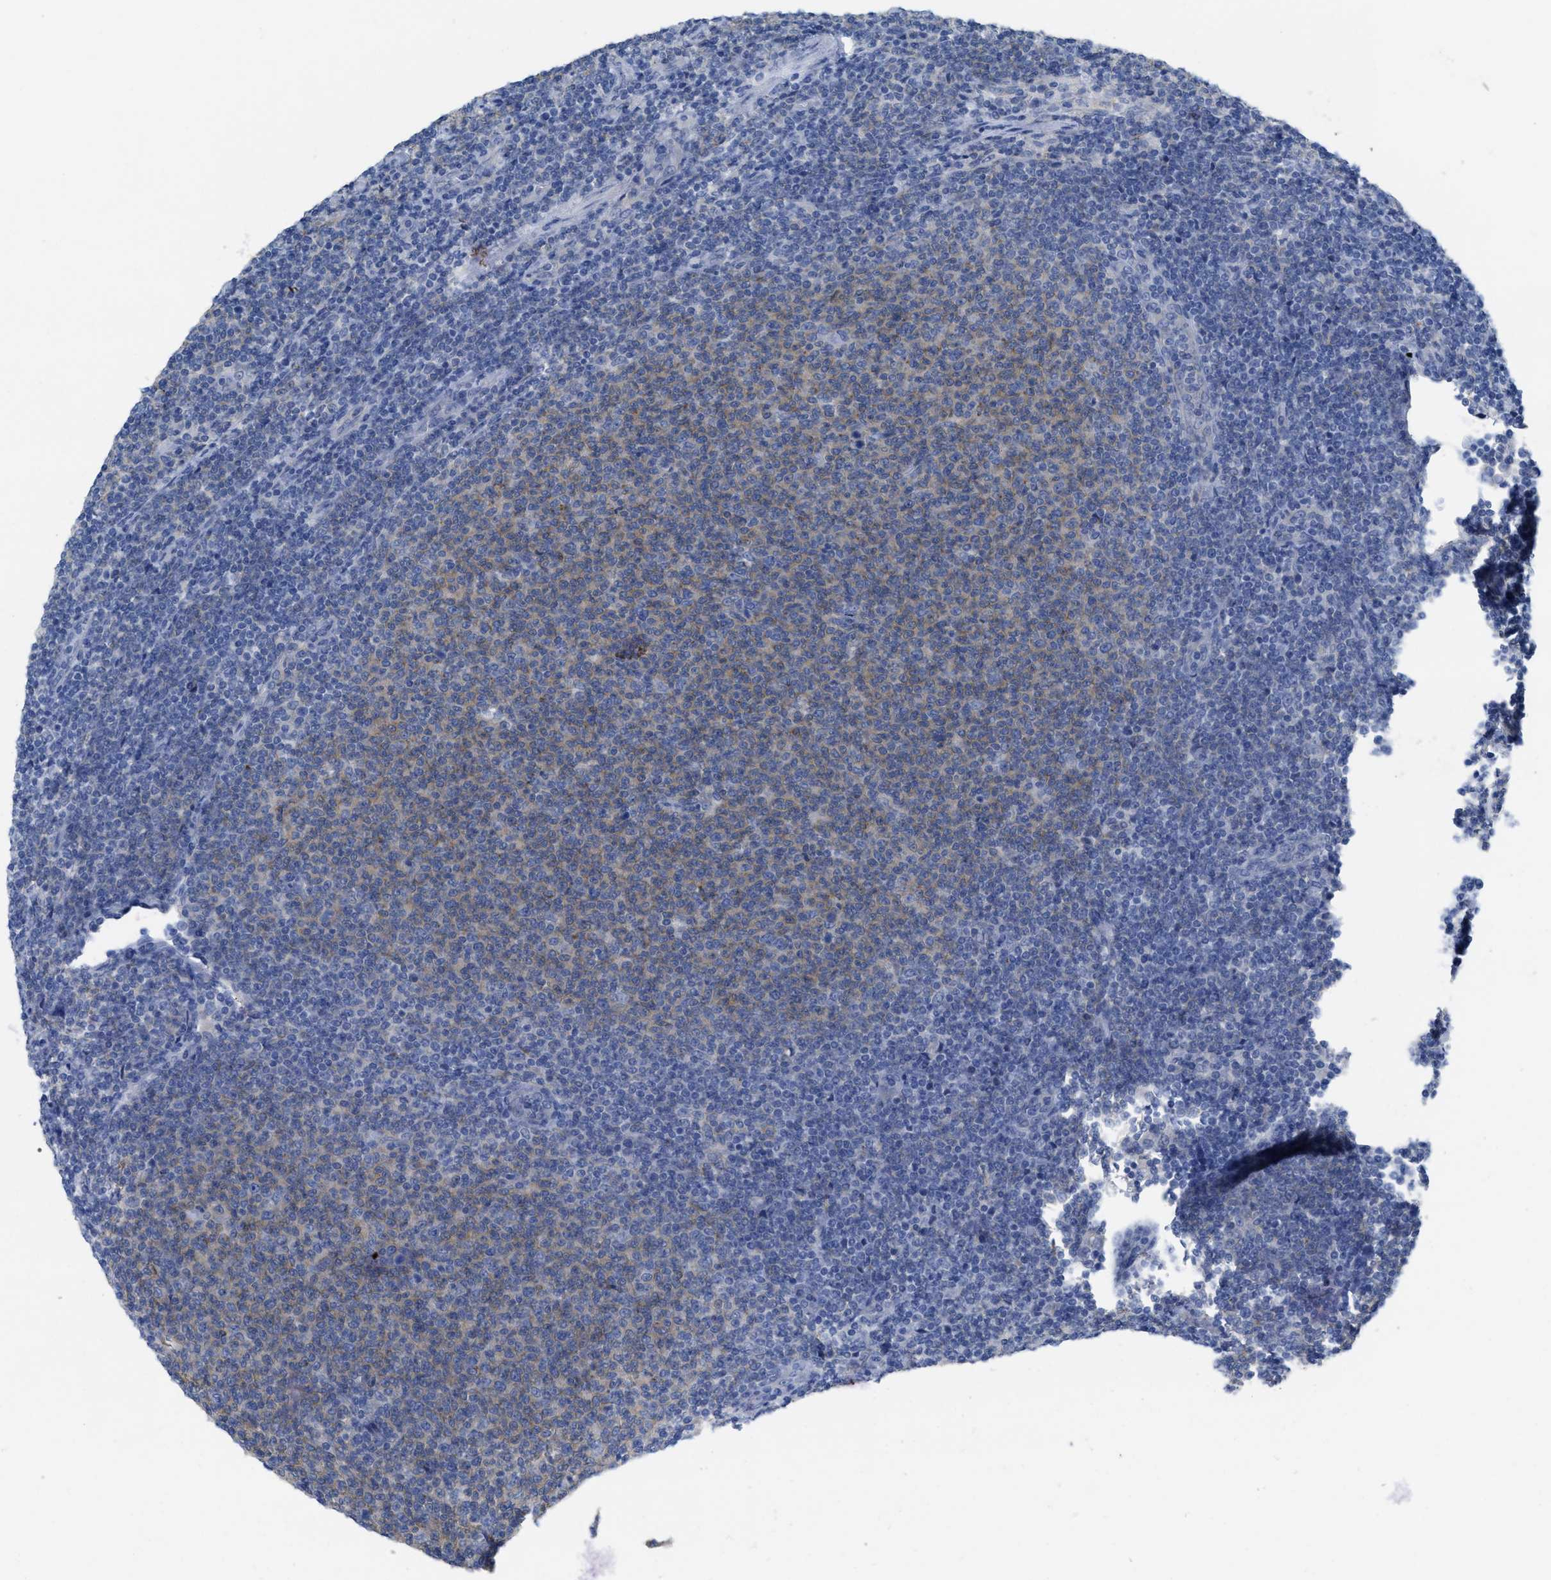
{"staining": {"intensity": "weak", "quantity": ">75%", "location": "cytoplasmic/membranous"}, "tissue": "lymphoma", "cell_type": "Tumor cells", "image_type": "cancer", "snomed": [{"axis": "morphology", "description": "Malignant lymphoma, non-Hodgkin's type, Low grade"}, {"axis": "topography", "description": "Lymph node"}], "caption": "Protein expression by immunohistochemistry (IHC) shows weak cytoplasmic/membranous expression in approximately >75% of tumor cells in low-grade malignant lymphoma, non-Hodgkin's type.", "gene": "CNNM4", "patient": {"sex": "male", "age": 66}}